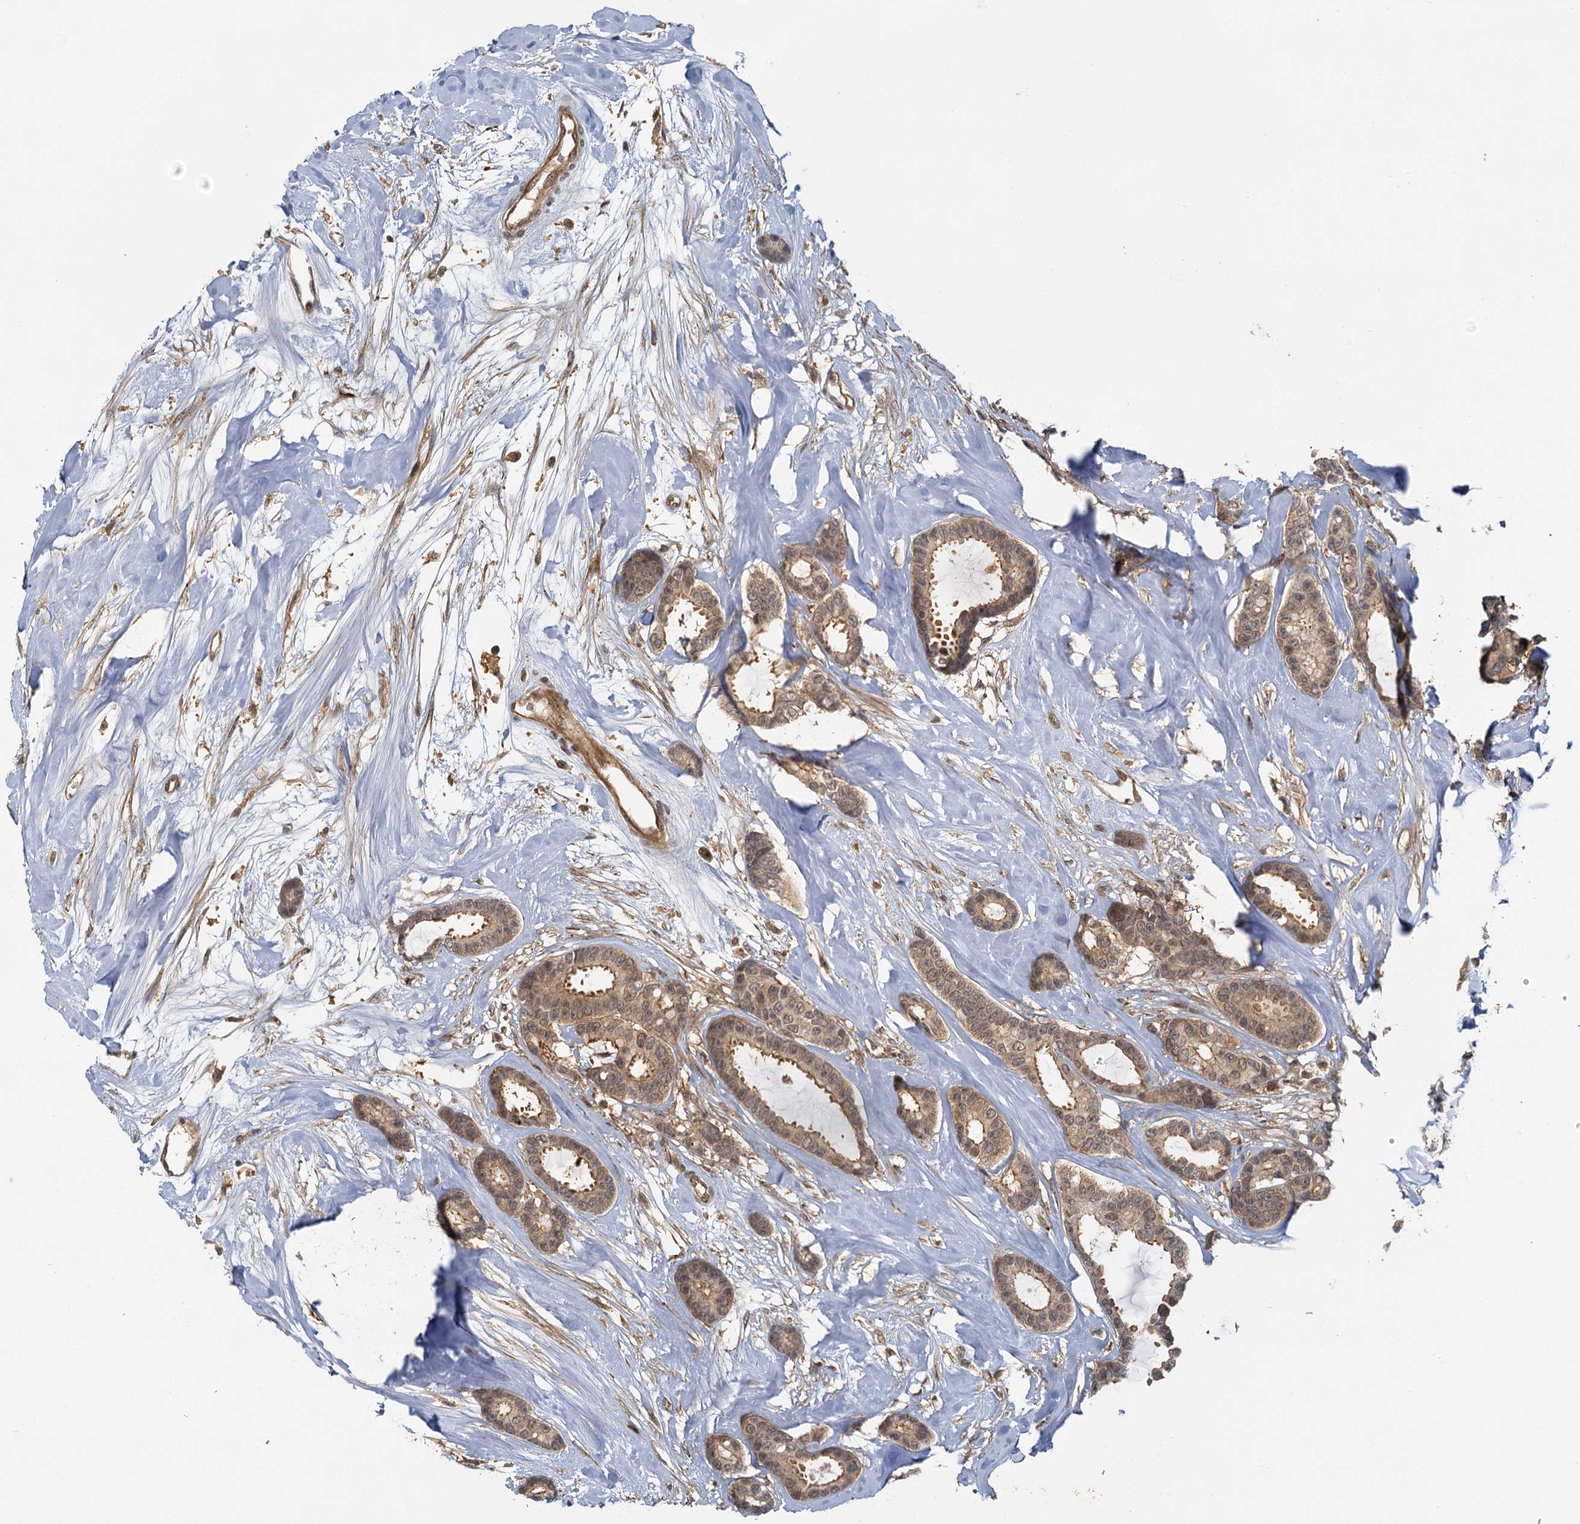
{"staining": {"intensity": "moderate", "quantity": ">75%", "location": "cytoplasmic/membranous"}, "tissue": "breast cancer", "cell_type": "Tumor cells", "image_type": "cancer", "snomed": [{"axis": "morphology", "description": "Duct carcinoma"}, {"axis": "topography", "description": "Breast"}], "caption": "Tumor cells reveal medium levels of moderate cytoplasmic/membranous expression in approximately >75% of cells in human breast infiltrating ductal carcinoma.", "gene": "ZNF549", "patient": {"sex": "female", "age": 87}}